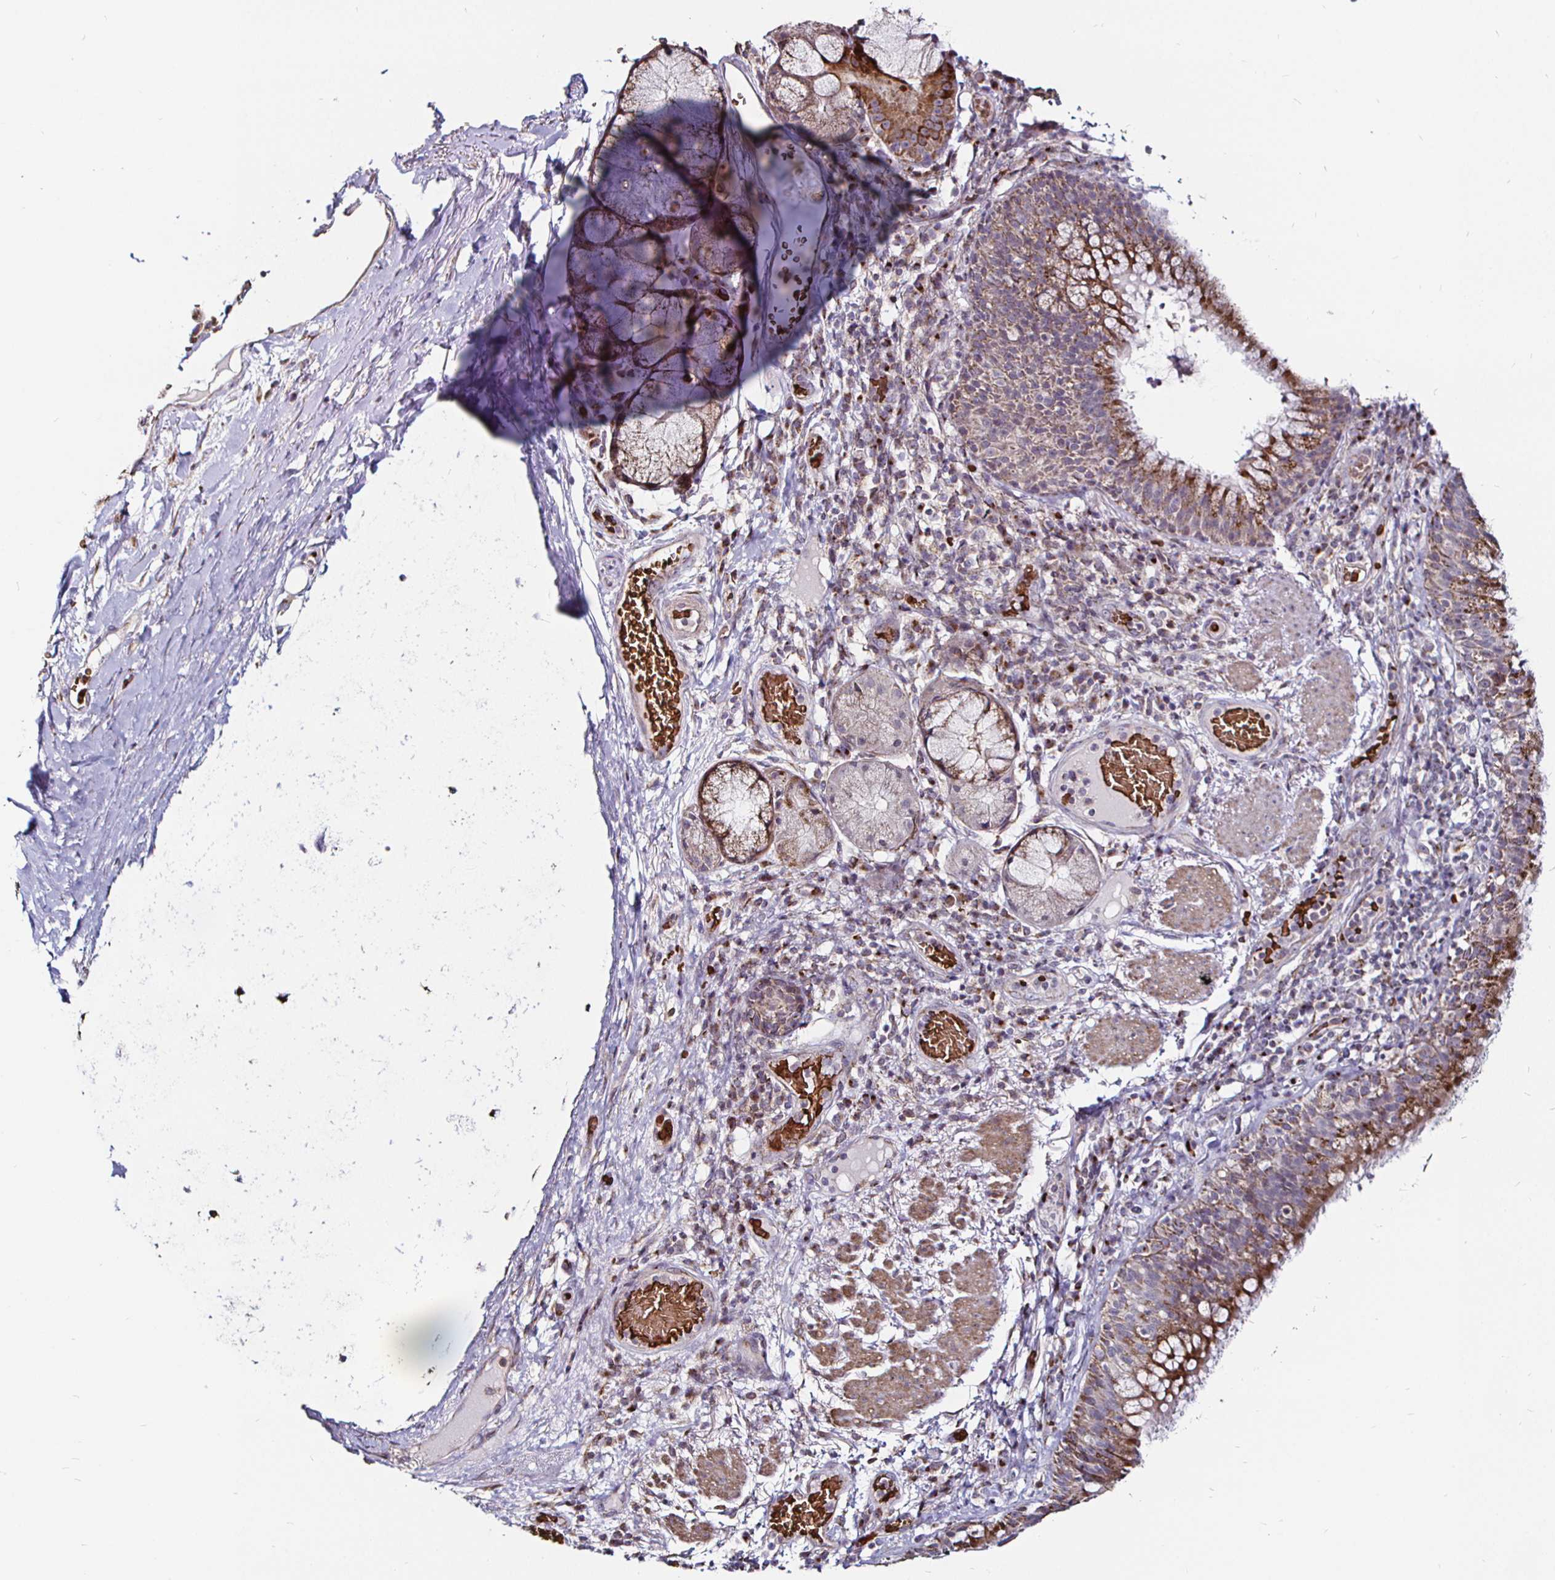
{"staining": {"intensity": "moderate", "quantity": ">75%", "location": "cytoplasmic/membranous"}, "tissue": "bronchus", "cell_type": "Respiratory epithelial cells", "image_type": "normal", "snomed": [{"axis": "morphology", "description": "Normal tissue, NOS"}, {"axis": "topography", "description": "Lymph node"}, {"axis": "topography", "description": "Bronchus"}], "caption": "This photomicrograph demonstrates immunohistochemistry (IHC) staining of unremarkable bronchus, with medium moderate cytoplasmic/membranous staining in about >75% of respiratory epithelial cells.", "gene": "ATG3", "patient": {"sex": "male", "age": 56}}